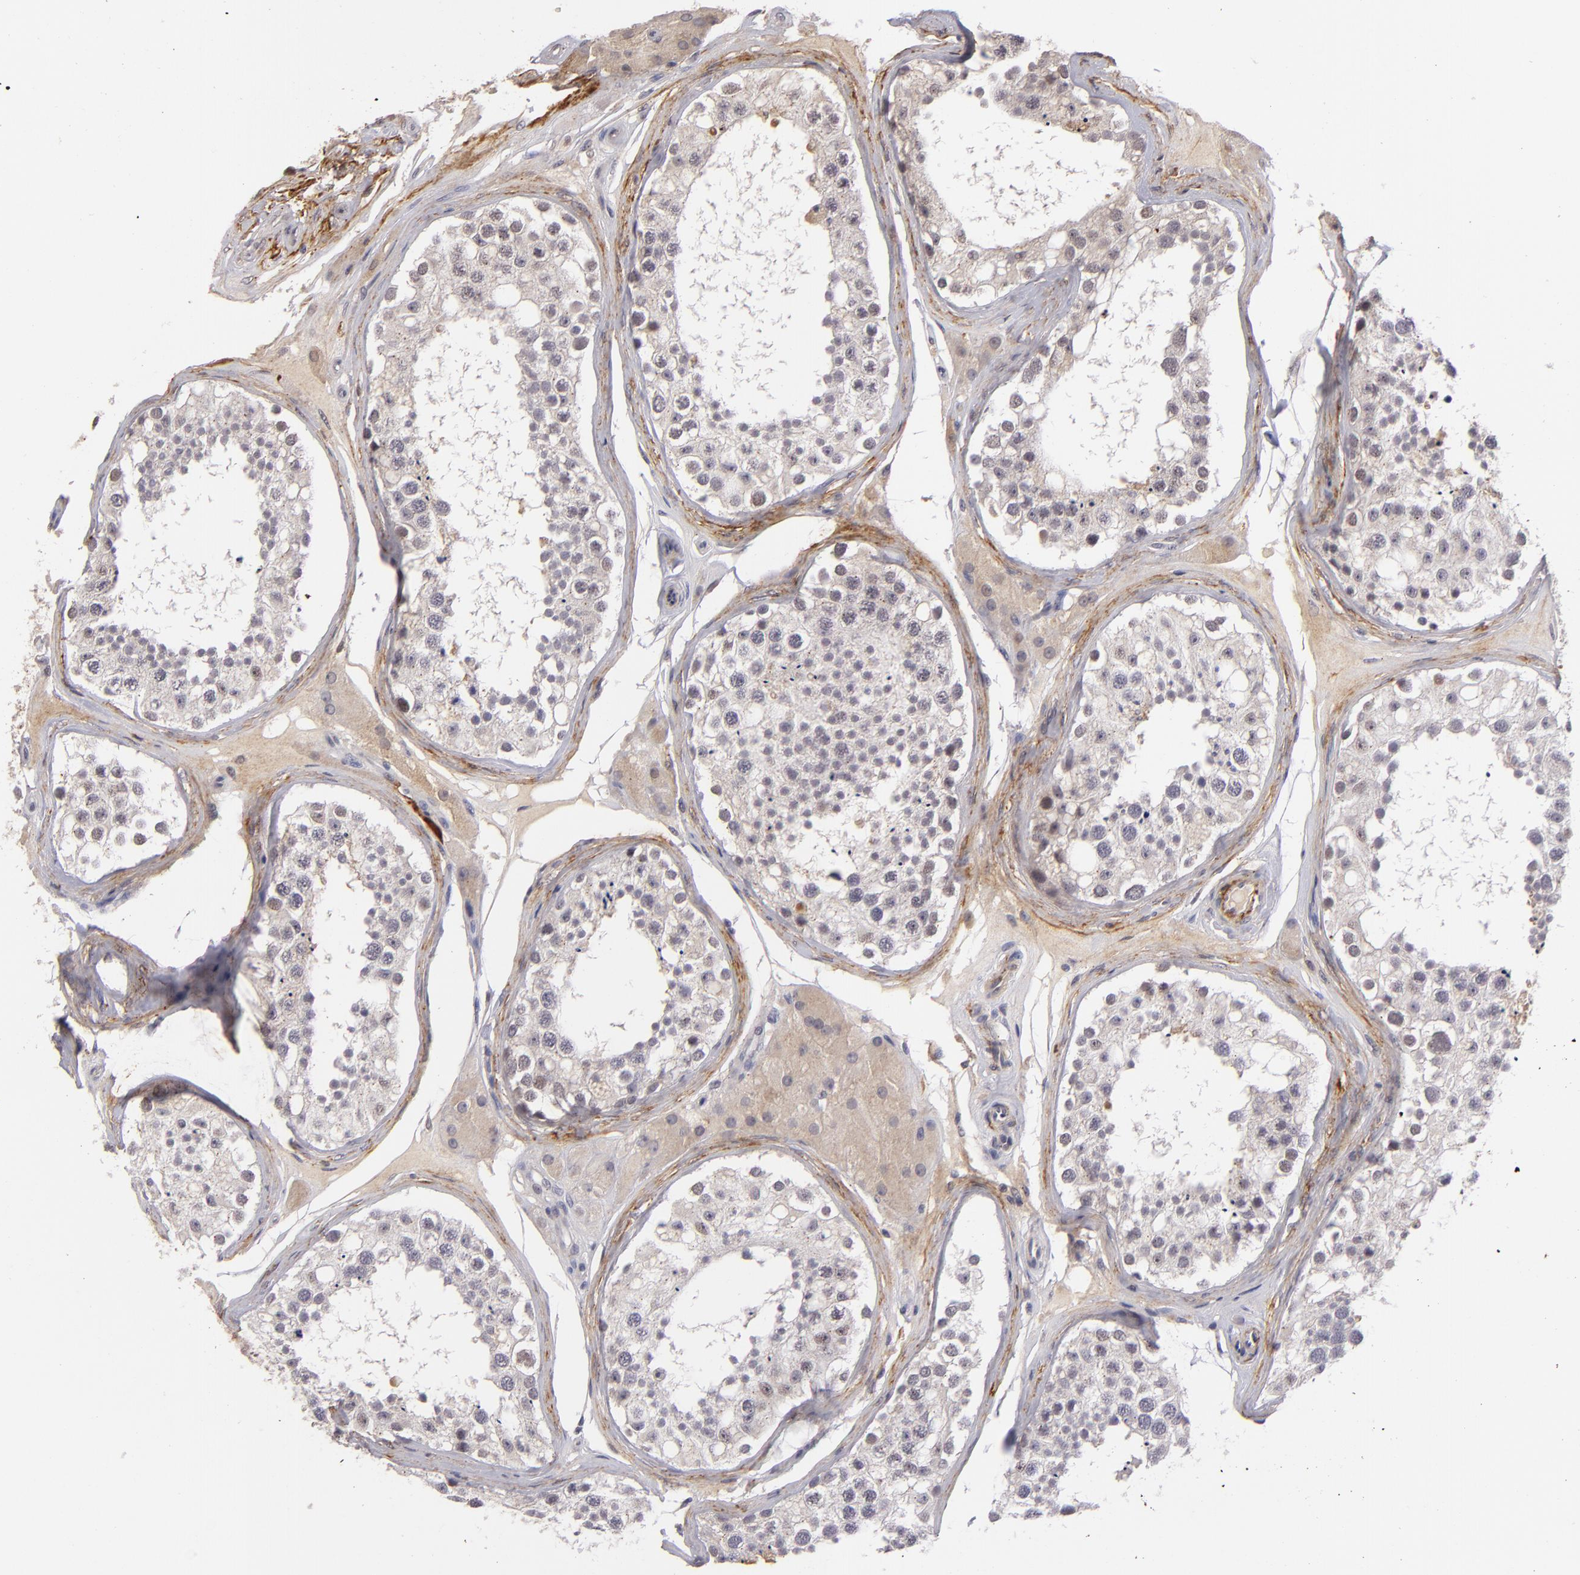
{"staining": {"intensity": "moderate", "quantity": "25%-75%", "location": "nuclear"}, "tissue": "testis", "cell_type": "Cells in seminiferous ducts", "image_type": "normal", "snomed": [{"axis": "morphology", "description": "Normal tissue, NOS"}, {"axis": "topography", "description": "Testis"}], "caption": "Immunohistochemistry of unremarkable human testis shows medium levels of moderate nuclear expression in approximately 25%-75% of cells in seminiferous ducts. (Brightfield microscopy of DAB IHC at high magnification).", "gene": "RXRG", "patient": {"sex": "male", "age": 68}}